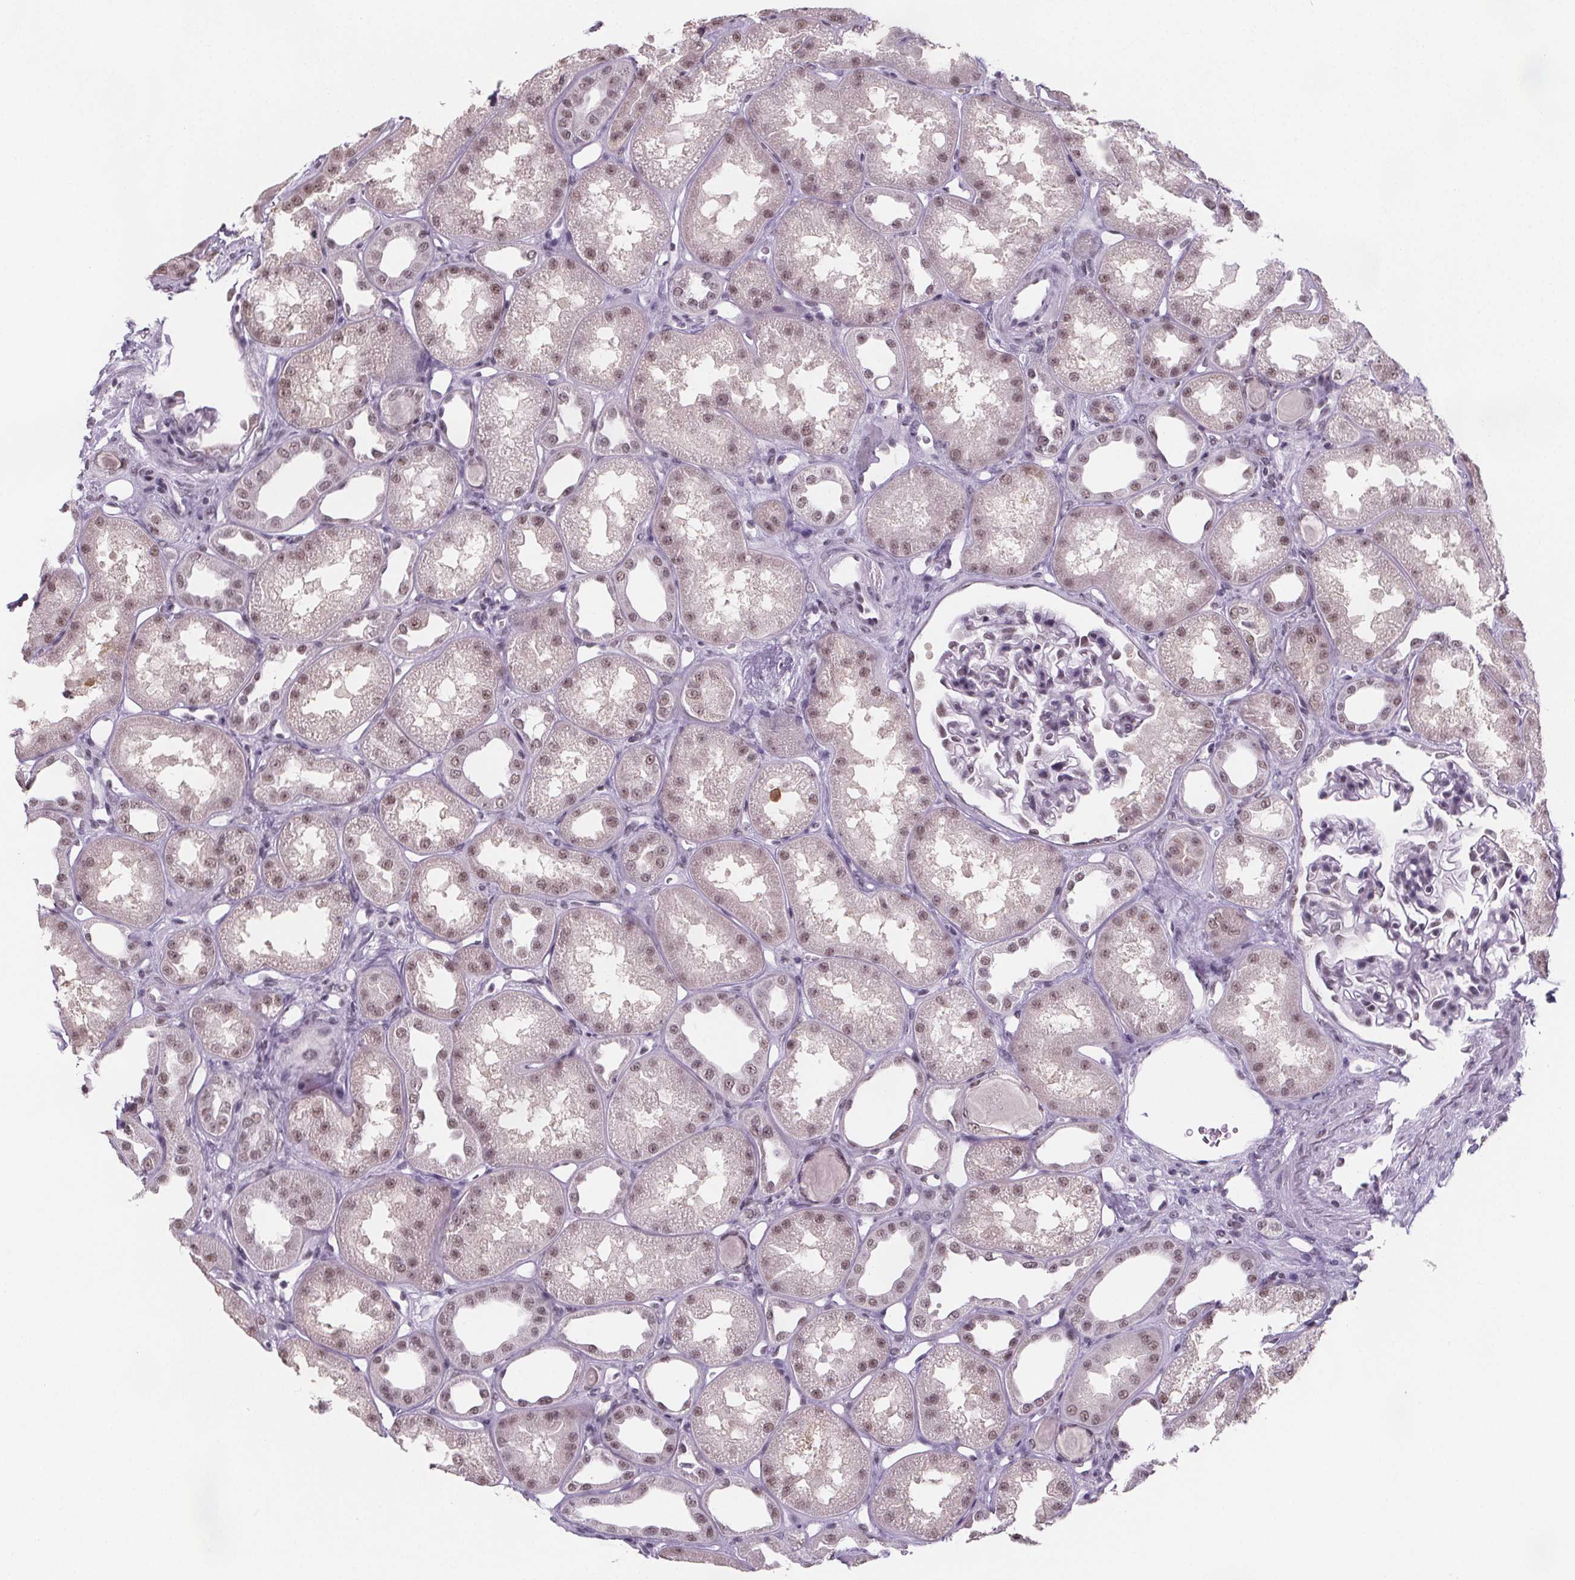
{"staining": {"intensity": "moderate", "quantity": "<25%", "location": "nuclear"}, "tissue": "kidney", "cell_type": "Cells in glomeruli", "image_type": "normal", "snomed": [{"axis": "morphology", "description": "Normal tissue, NOS"}, {"axis": "topography", "description": "Kidney"}], "caption": "This is an image of immunohistochemistry staining of normal kidney, which shows moderate expression in the nuclear of cells in glomeruli.", "gene": "ZNF572", "patient": {"sex": "male", "age": 61}}